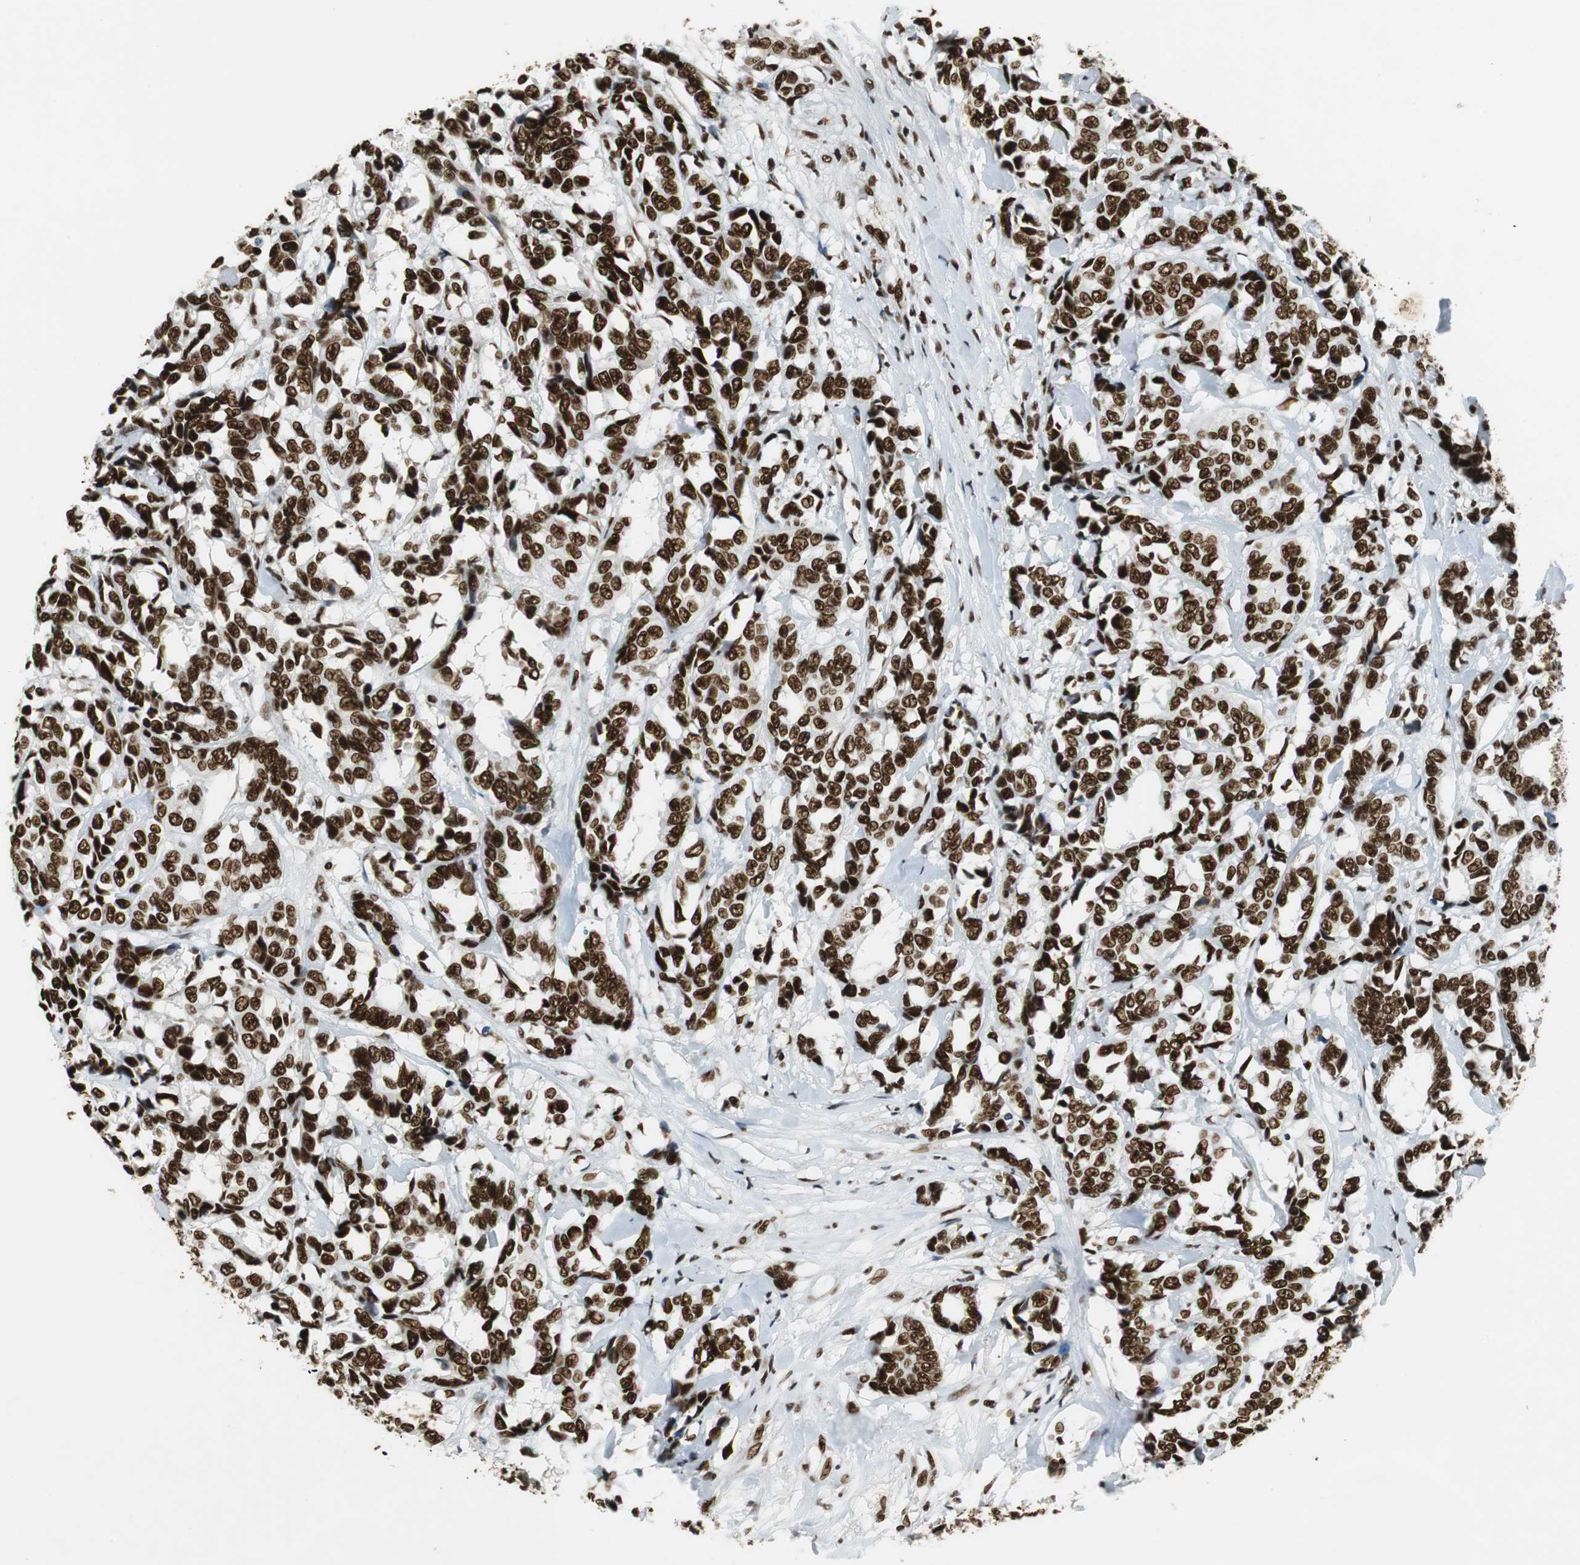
{"staining": {"intensity": "strong", "quantity": ">75%", "location": "nuclear"}, "tissue": "breast cancer", "cell_type": "Tumor cells", "image_type": "cancer", "snomed": [{"axis": "morphology", "description": "Duct carcinoma"}, {"axis": "topography", "description": "Breast"}], "caption": "This histopathology image exhibits breast cancer (infiltrating ductal carcinoma) stained with IHC to label a protein in brown. The nuclear of tumor cells show strong positivity for the protein. Nuclei are counter-stained blue.", "gene": "PRKDC", "patient": {"sex": "female", "age": 87}}